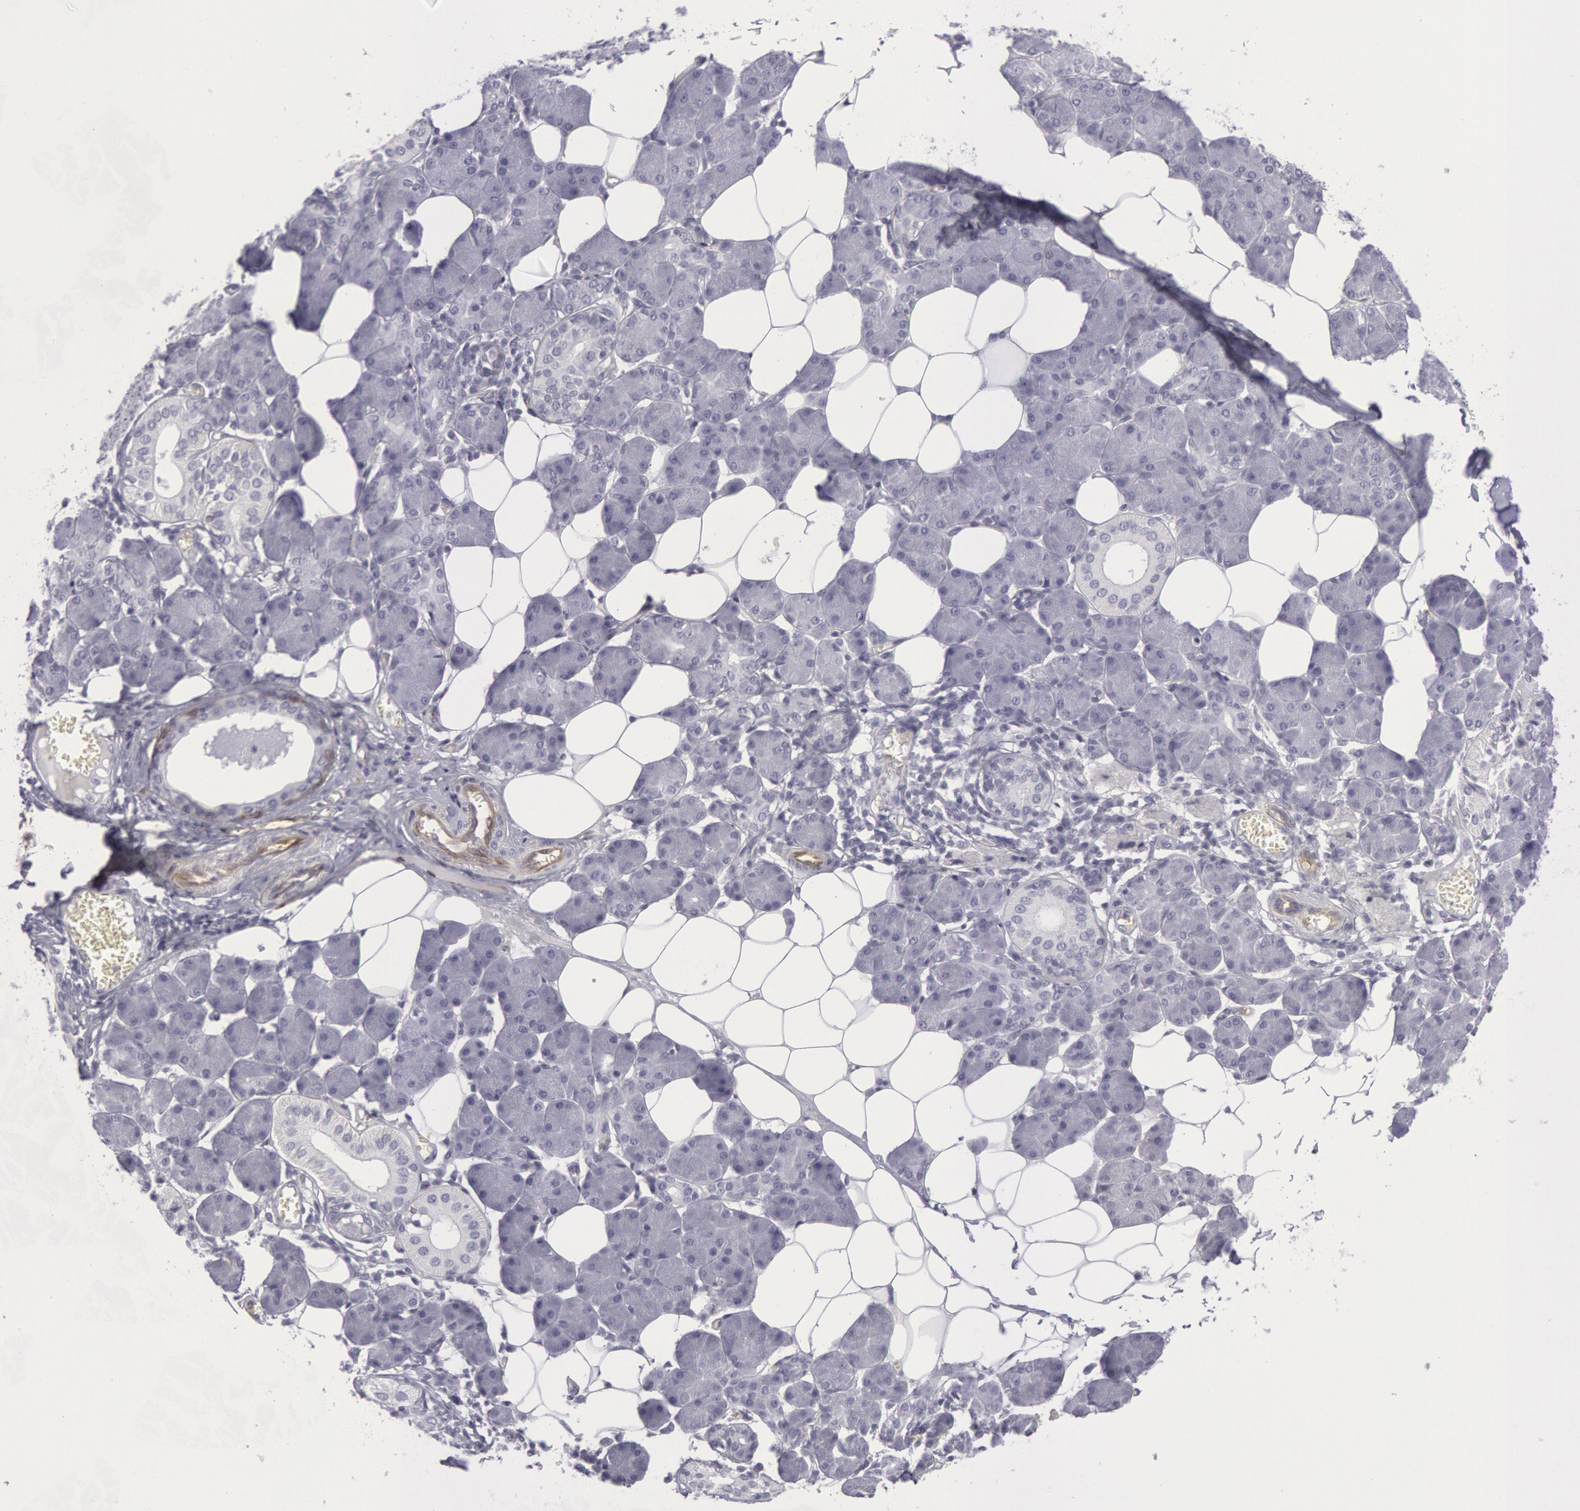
{"staining": {"intensity": "negative", "quantity": "none", "location": "none"}, "tissue": "salivary gland", "cell_type": "Glandular cells", "image_type": "normal", "snomed": [{"axis": "morphology", "description": "Normal tissue, NOS"}, {"axis": "morphology", "description": "Adenoma, NOS"}, {"axis": "topography", "description": "Salivary gland"}], "caption": "IHC histopathology image of normal salivary gland: salivary gland stained with DAB (3,3'-diaminobenzidine) reveals no significant protein positivity in glandular cells. (DAB immunohistochemistry (IHC) visualized using brightfield microscopy, high magnification).", "gene": "CDH13", "patient": {"sex": "female", "age": 32}}